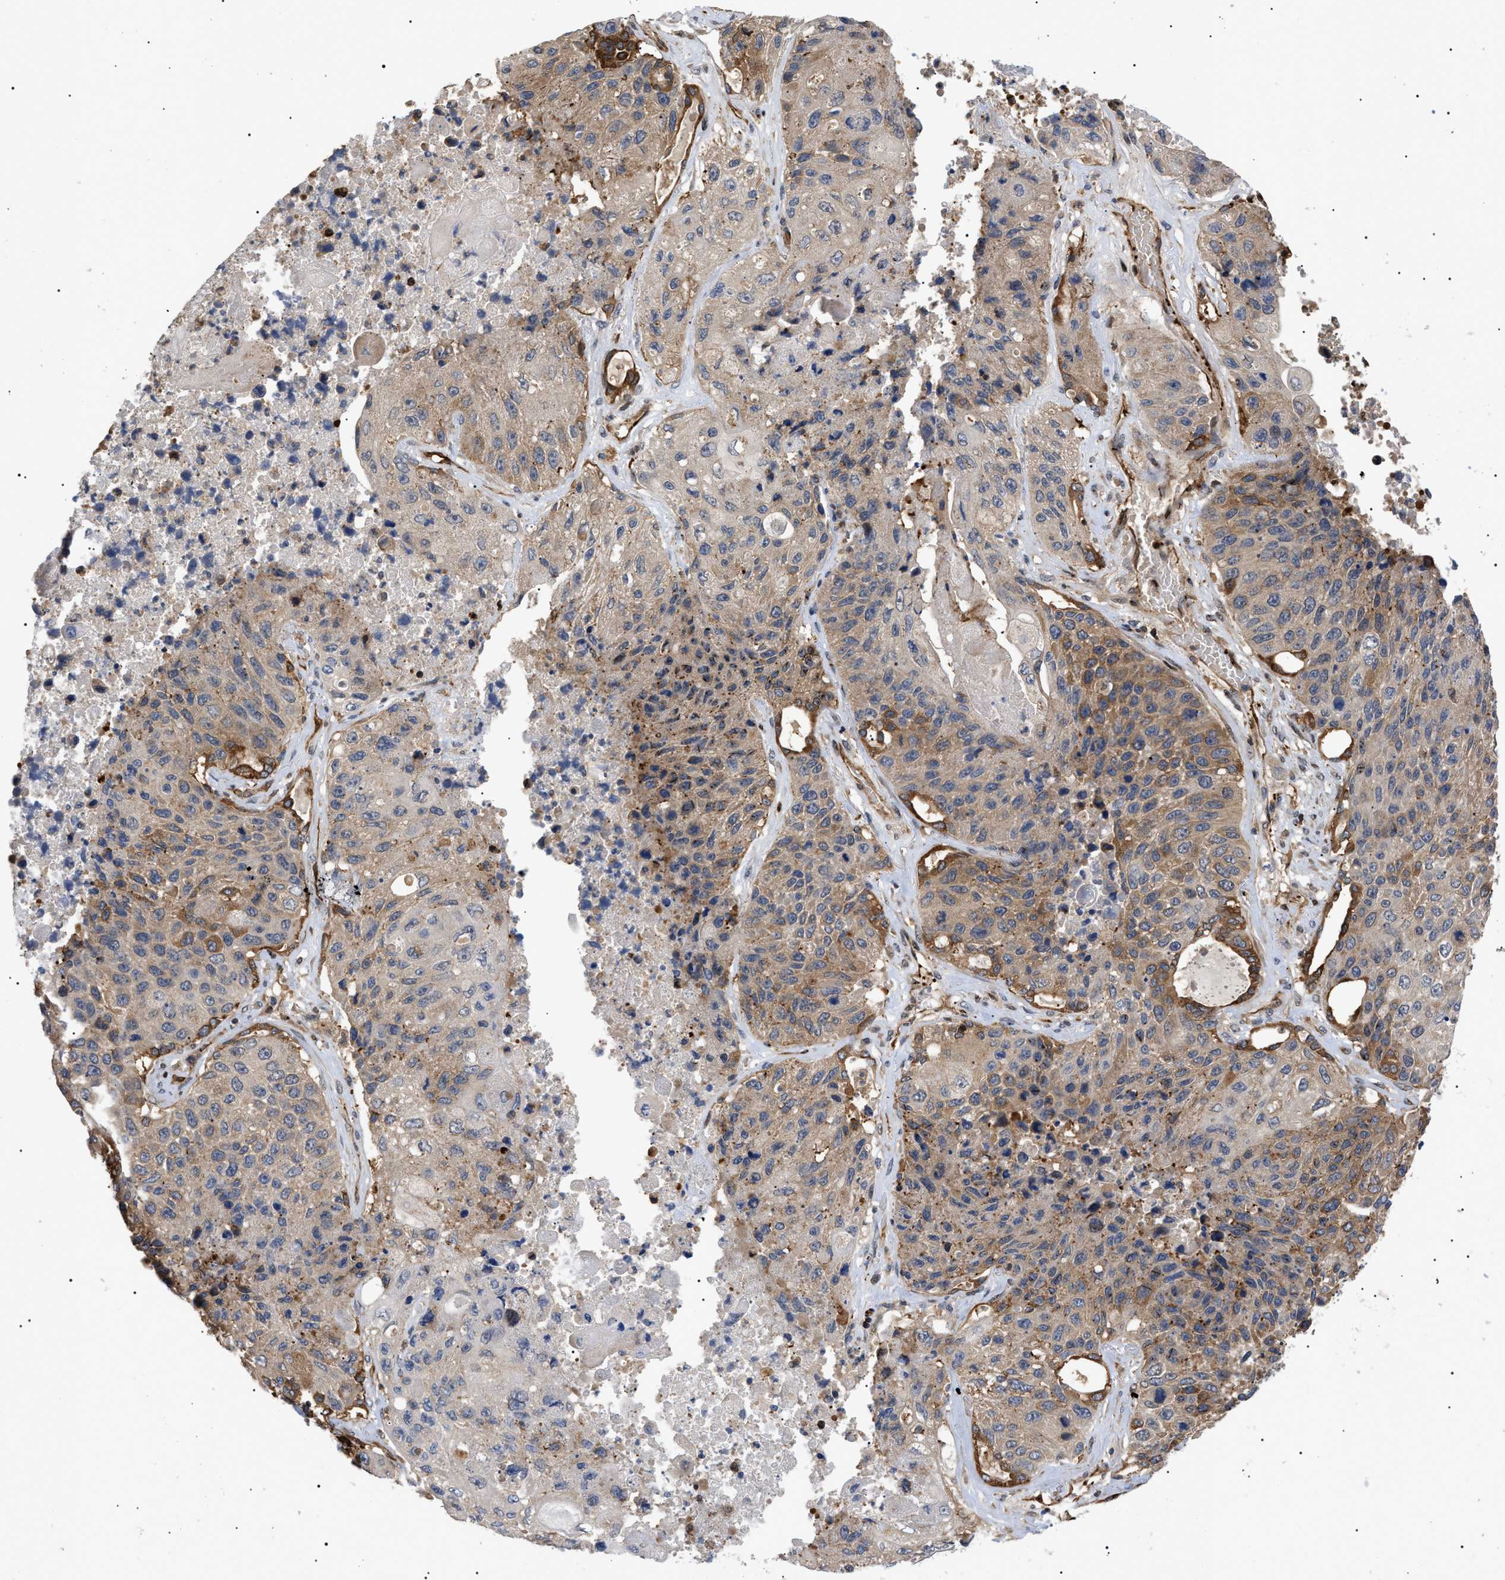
{"staining": {"intensity": "moderate", "quantity": "25%-75%", "location": "cytoplasmic/membranous"}, "tissue": "lung cancer", "cell_type": "Tumor cells", "image_type": "cancer", "snomed": [{"axis": "morphology", "description": "Squamous cell carcinoma, NOS"}, {"axis": "topography", "description": "Lung"}], "caption": "Human squamous cell carcinoma (lung) stained for a protein (brown) shows moderate cytoplasmic/membranous positive positivity in about 25%-75% of tumor cells.", "gene": "TMTC4", "patient": {"sex": "male", "age": 61}}